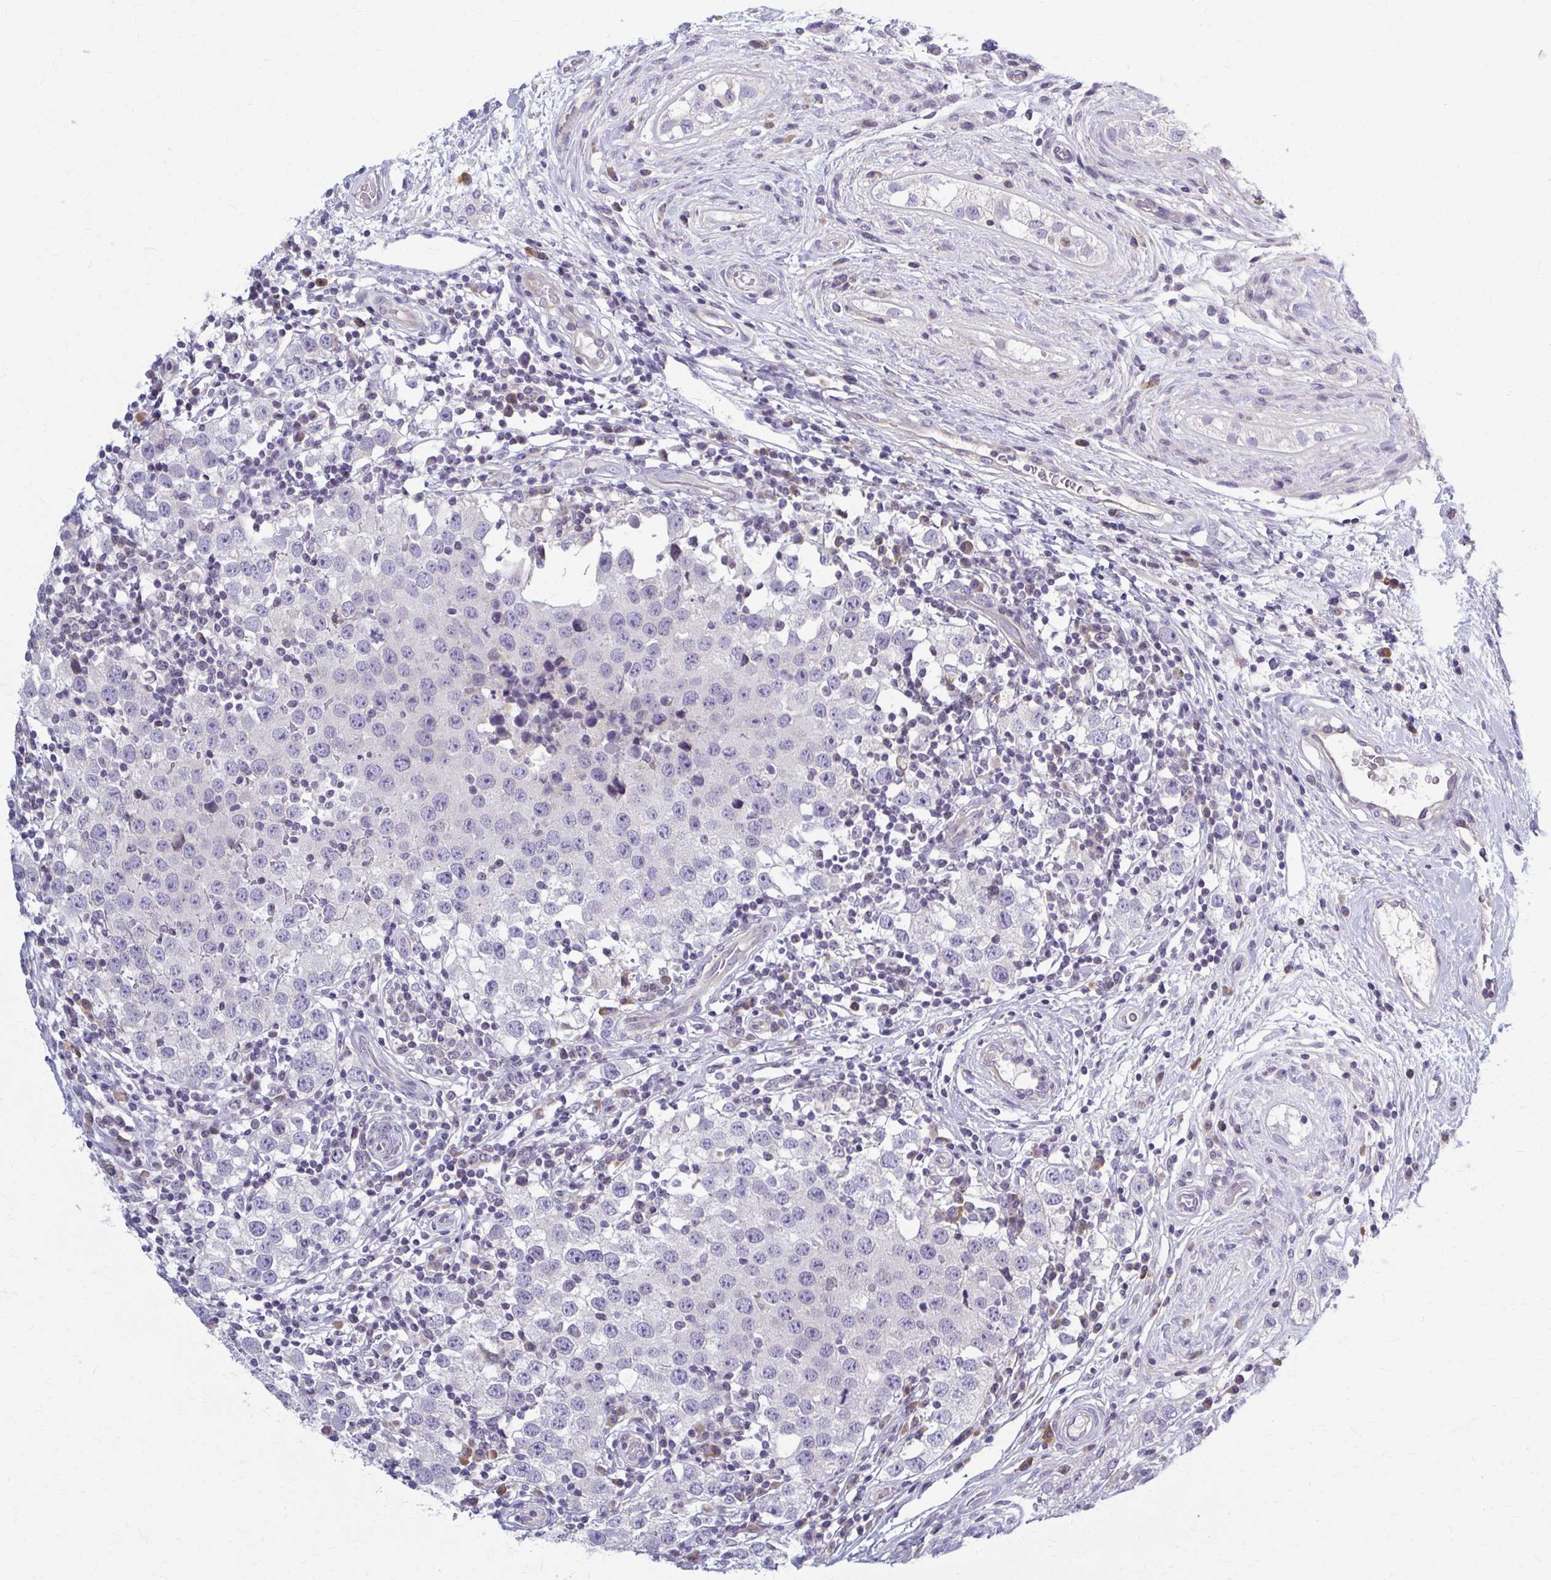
{"staining": {"intensity": "negative", "quantity": "none", "location": "none"}, "tissue": "testis cancer", "cell_type": "Tumor cells", "image_type": "cancer", "snomed": [{"axis": "morphology", "description": "Seminoma, NOS"}, {"axis": "topography", "description": "Testis"}], "caption": "This is an IHC photomicrograph of human testis cancer. There is no staining in tumor cells.", "gene": "MCRIP2", "patient": {"sex": "male", "age": 34}}